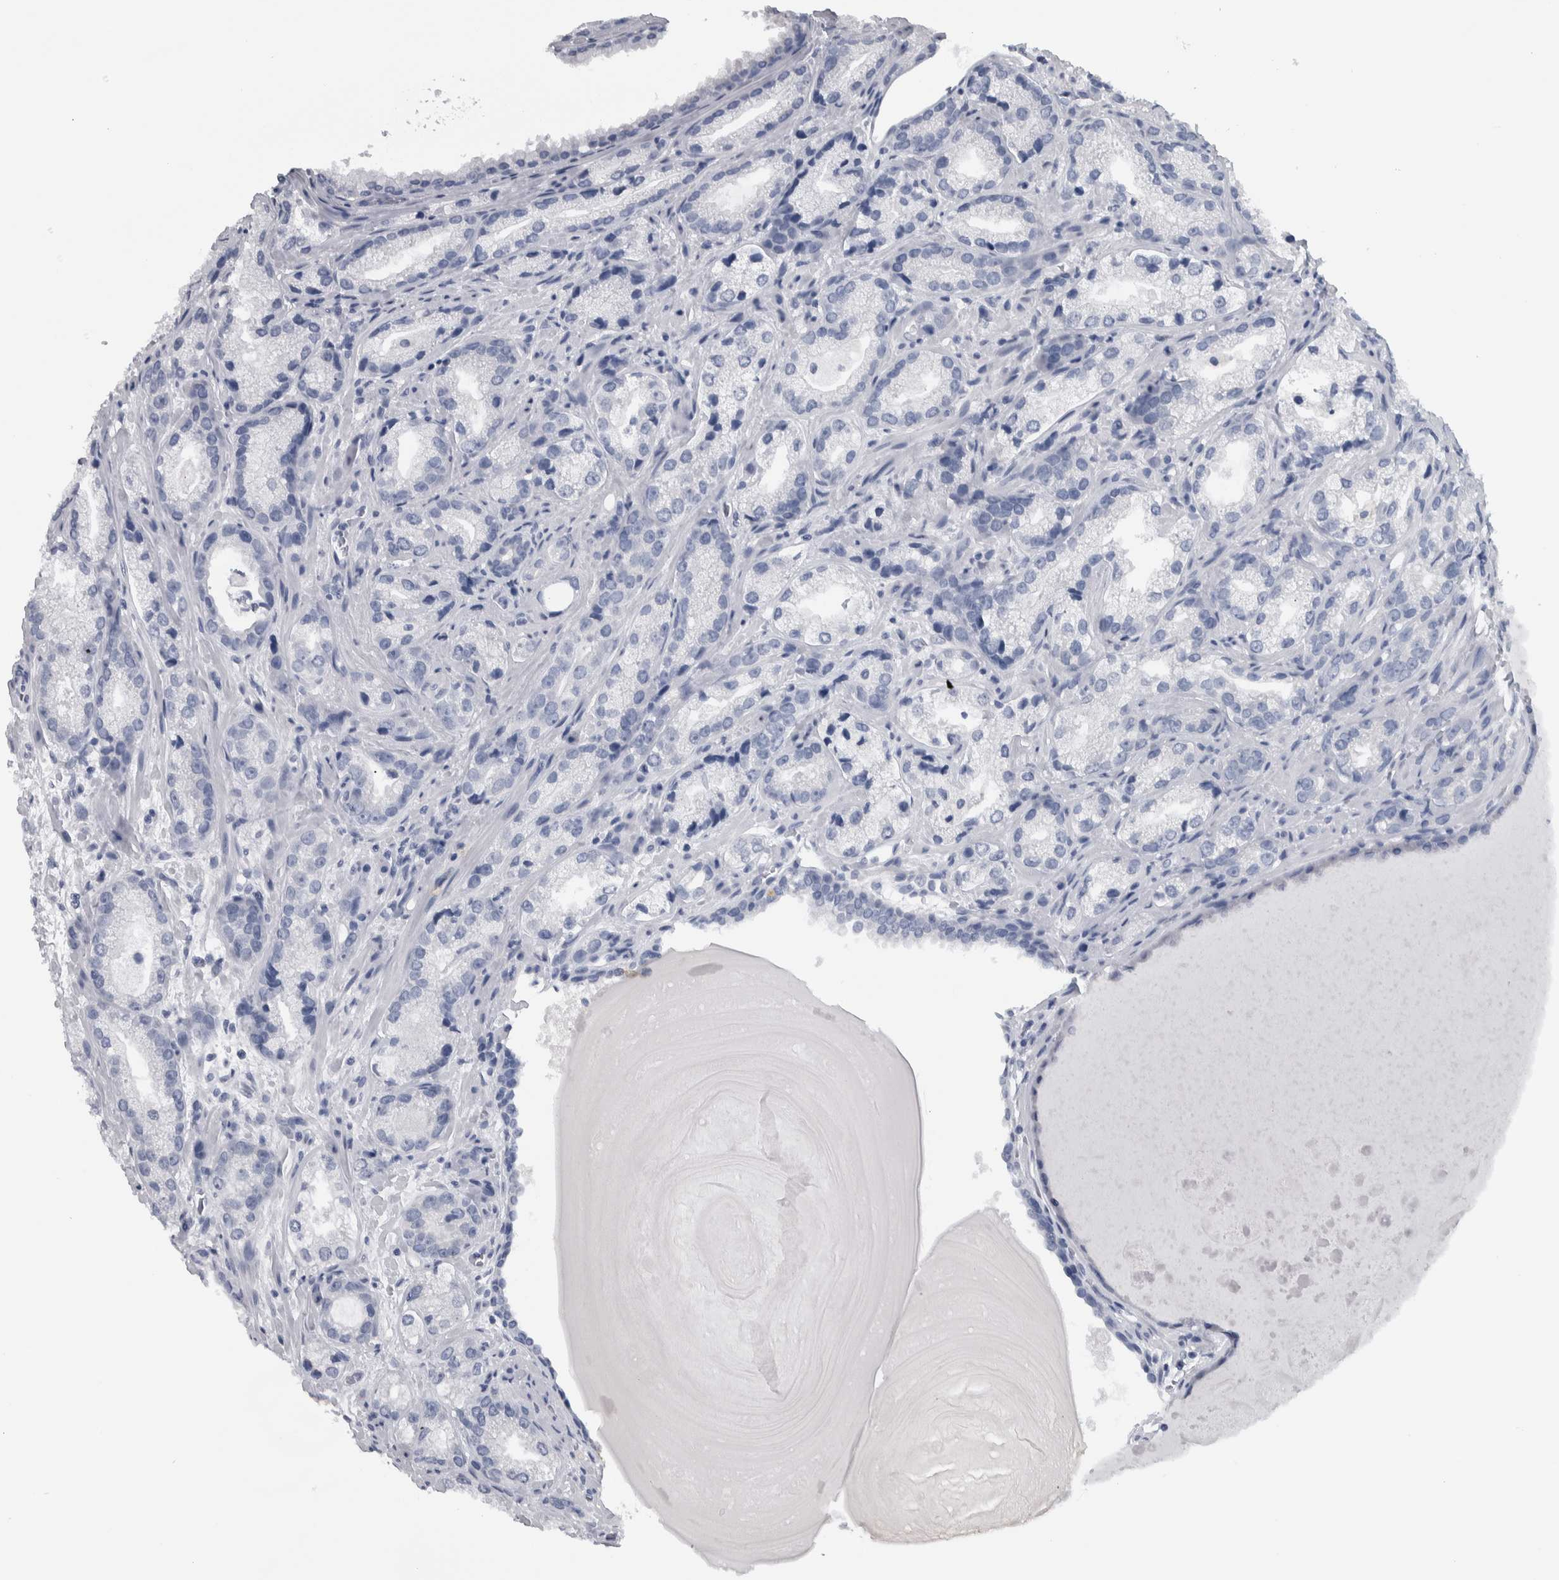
{"staining": {"intensity": "negative", "quantity": "none", "location": "none"}, "tissue": "prostate cancer", "cell_type": "Tumor cells", "image_type": "cancer", "snomed": [{"axis": "morphology", "description": "Adenocarcinoma, High grade"}, {"axis": "topography", "description": "Prostate"}], "caption": "Tumor cells show no significant positivity in prostate adenocarcinoma (high-grade).", "gene": "CDH17", "patient": {"sex": "male", "age": 63}}